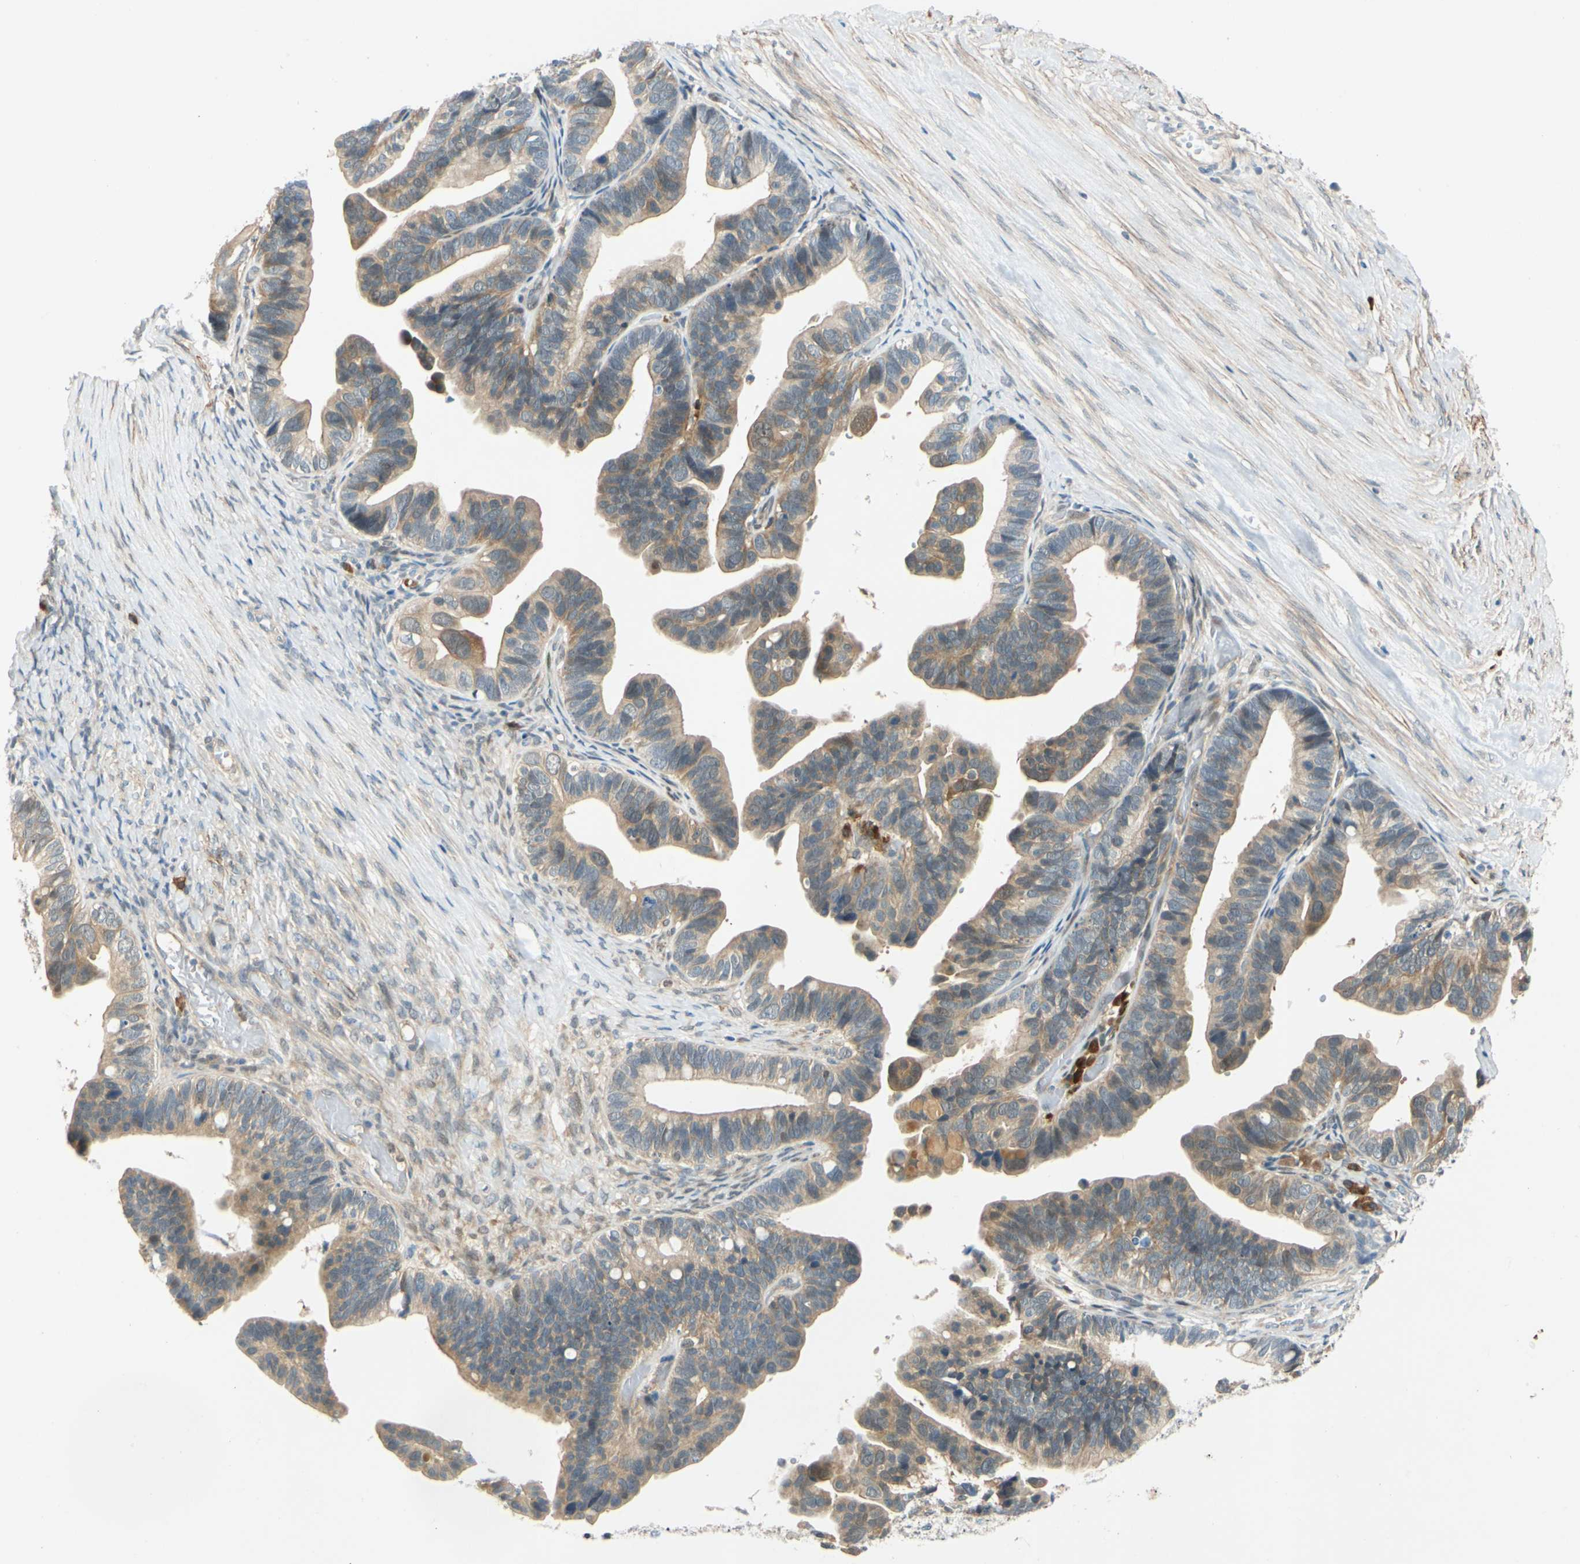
{"staining": {"intensity": "moderate", "quantity": ">75%", "location": "cytoplasmic/membranous"}, "tissue": "ovarian cancer", "cell_type": "Tumor cells", "image_type": "cancer", "snomed": [{"axis": "morphology", "description": "Cystadenocarcinoma, serous, NOS"}, {"axis": "topography", "description": "Ovary"}], "caption": "Immunohistochemistry of human ovarian cancer (serous cystadenocarcinoma) displays medium levels of moderate cytoplasmic/membranous staining in about >75% of tumor cells.", "gene": "WIPI1", "patient": {"sex": "female", "age": 56}}